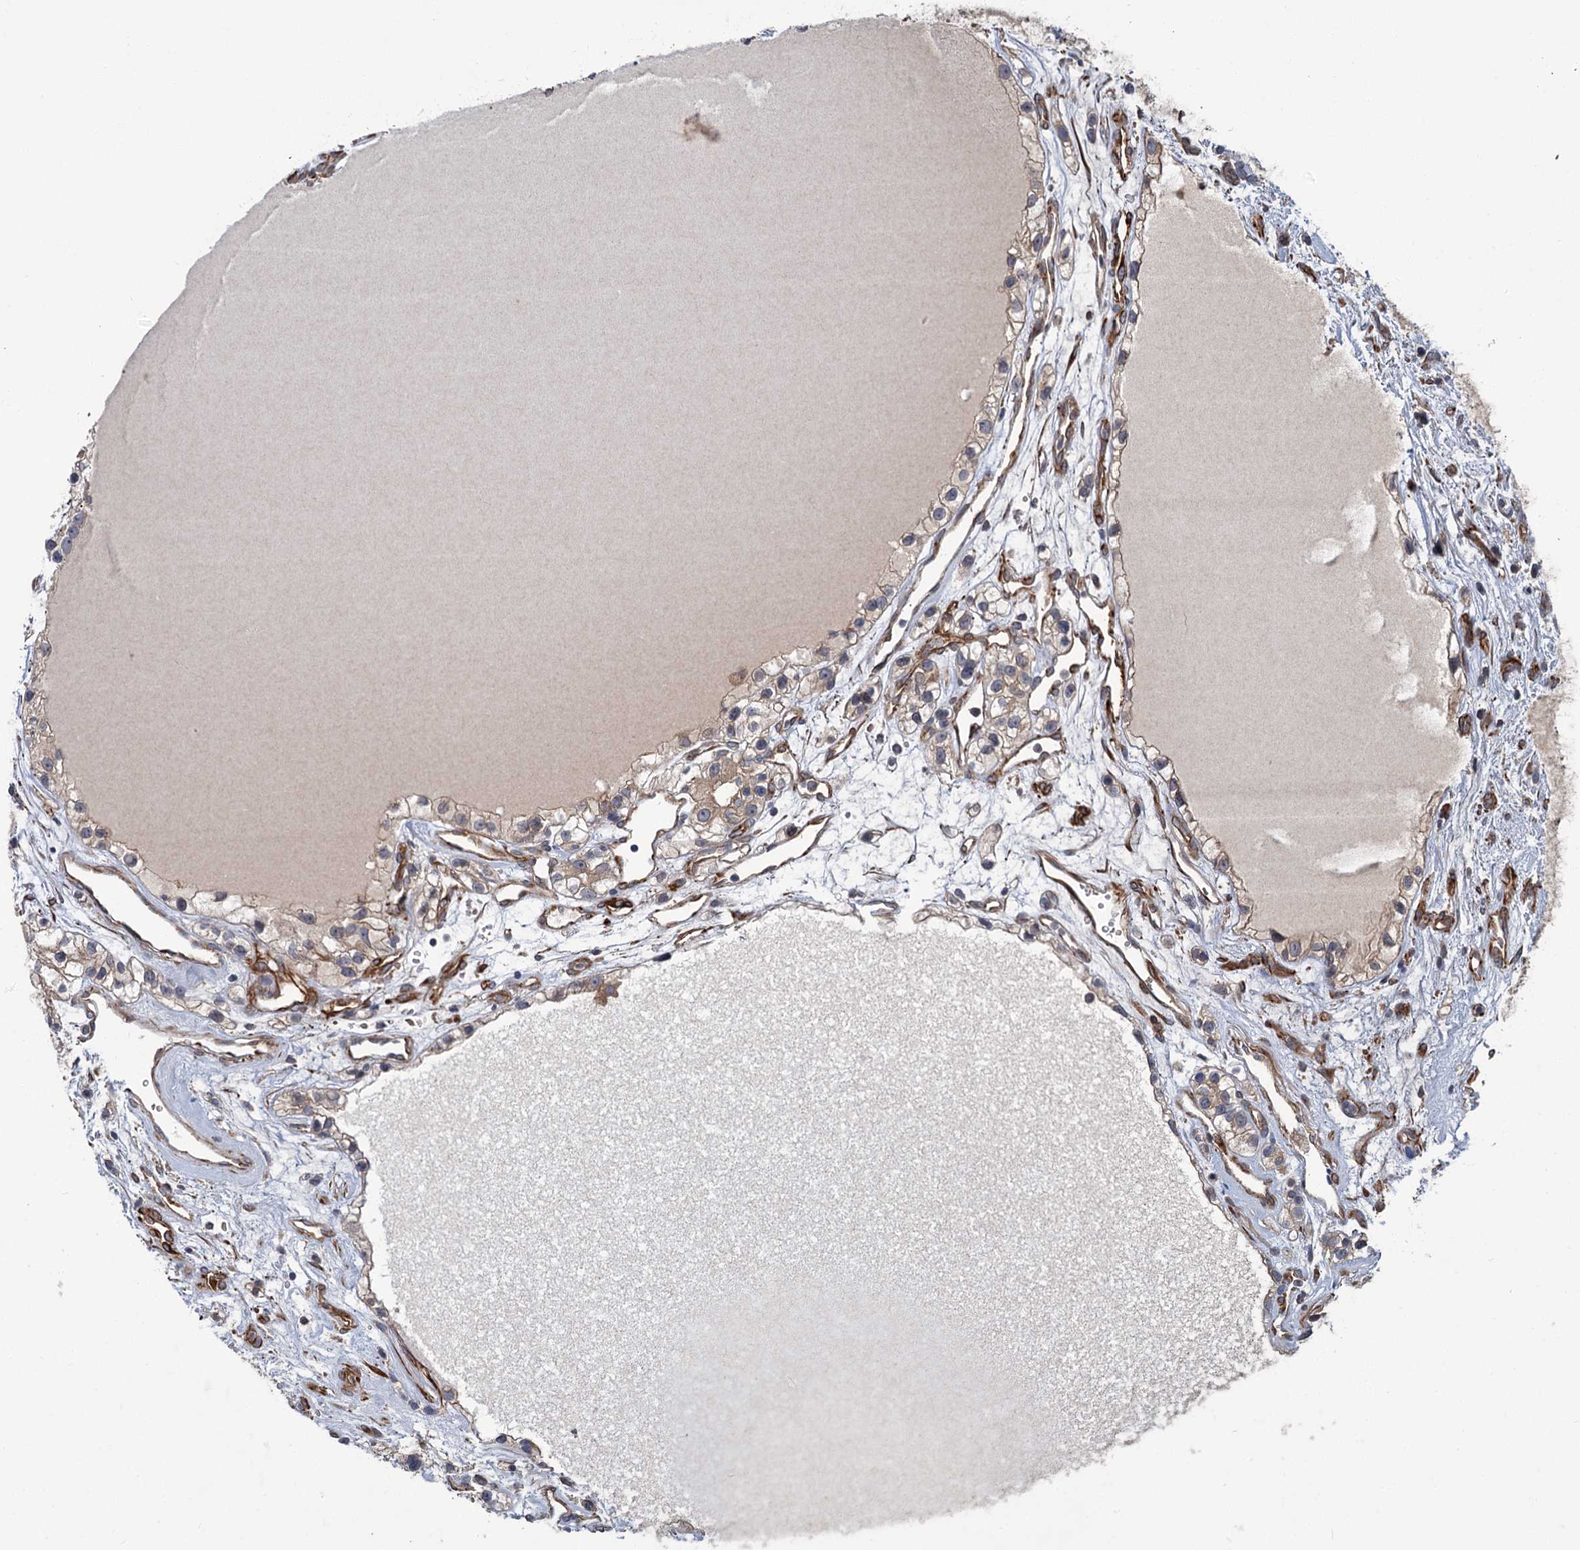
{"staining": {"intensity": "weak", "quantity": "25%-75%", "location": "cytoplasmic/membranous"}, "tissue": "renal cancer", "cell_type": "Tumor cells", "image_type": "cancer", "snomed": [{"axis": "morphology", "description": "Adenocarcinoma, NOS"}, {"axis": "topography", "description": "Kidney"}], "caption": "Renal cancer (adenocarcinoma) was stained to show a protein in brown. There is low levels of weak cytoplasmic/membranous positivity in about 25%-75% of tumor cells. (DAB IHC, brown staining for protein, blue staining for nuclei).", "gene": "PKN2", "patient": {"sex": "female", "age": 57}}